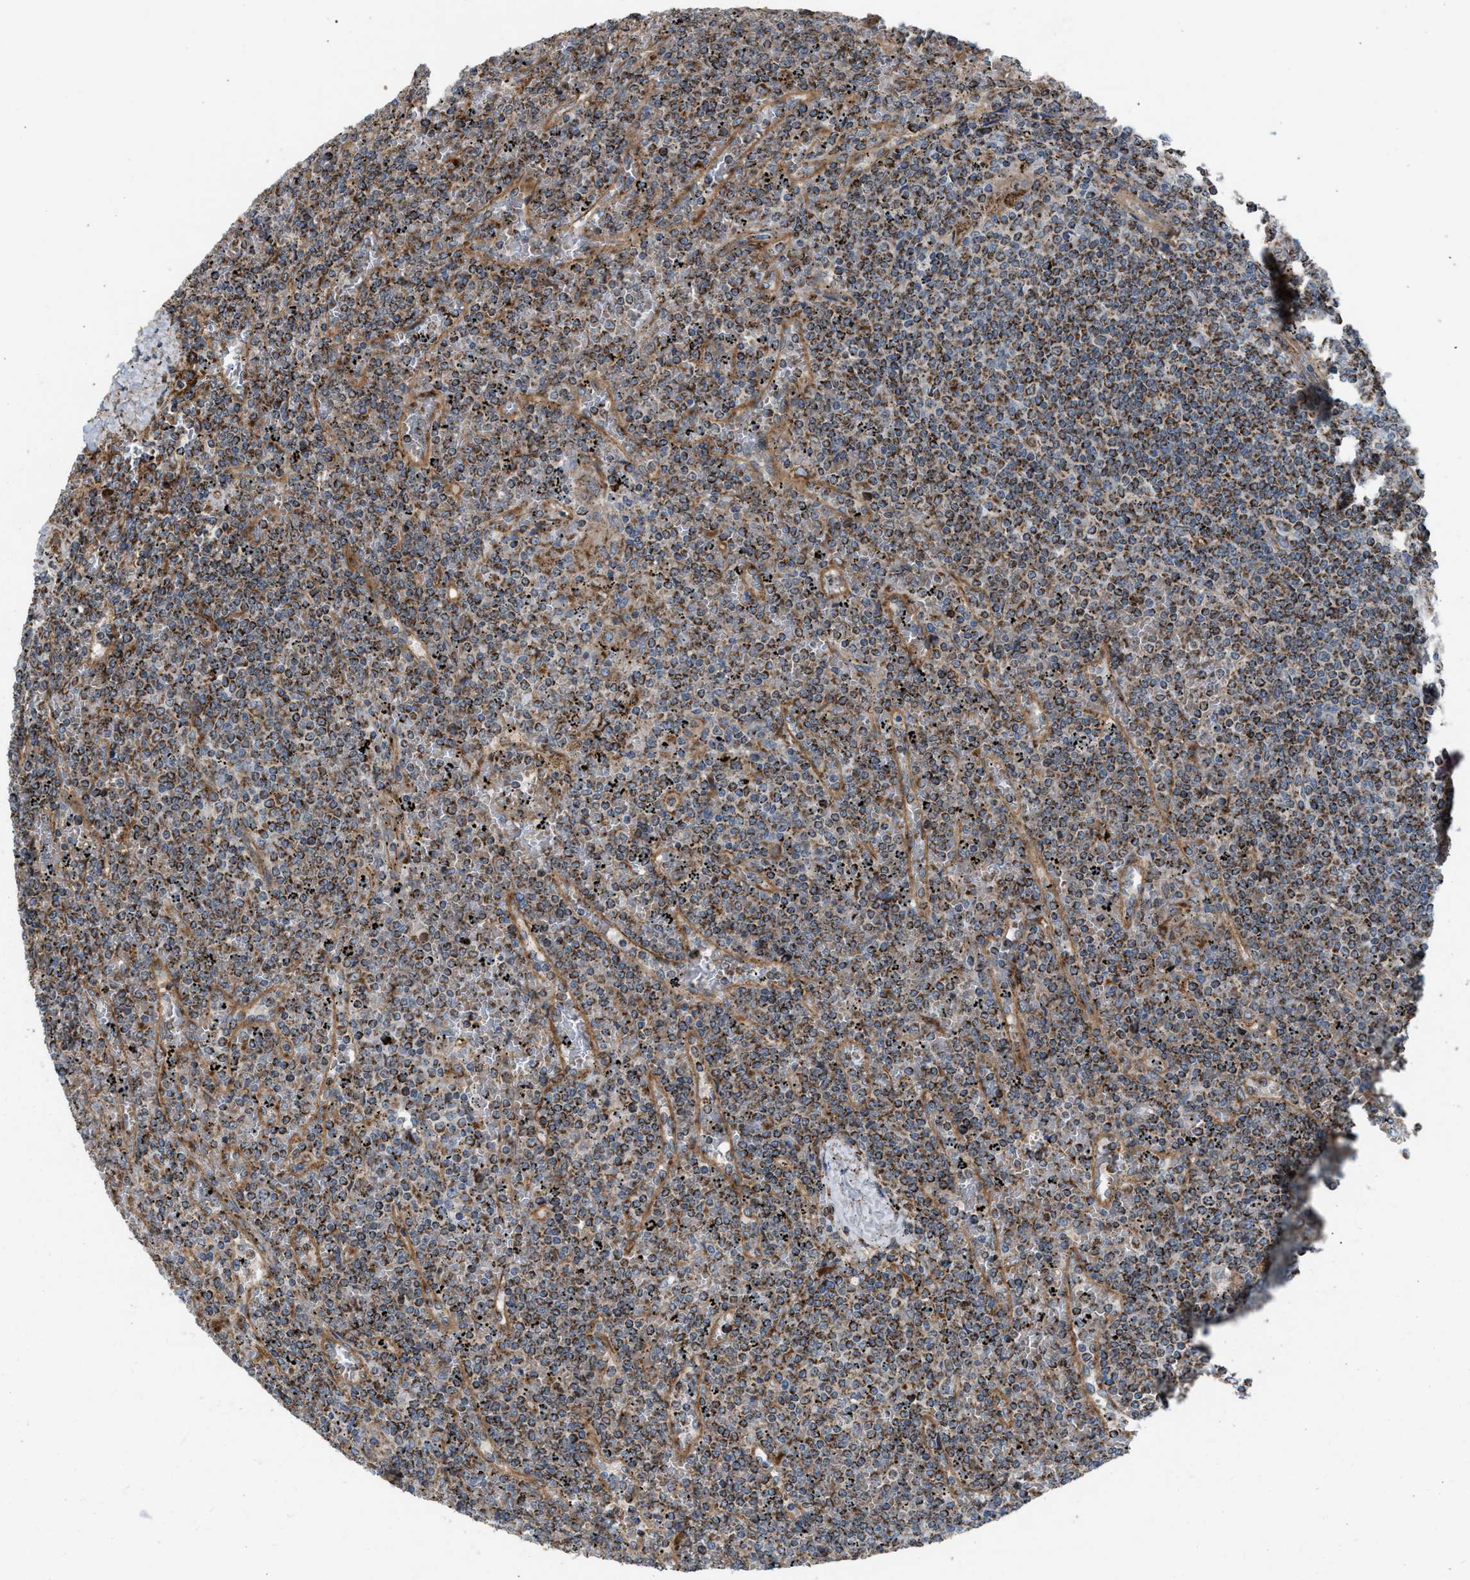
{"staining": {"intensity": "moderate", "quantity": ">75%", "location": "cytoplasmic/membranous"}, "tissue": "lymphoma", "cell_type": "Tumor cells", "image_type": "cancer", "snomed": [{"axis": "morphology", "description": "Malignant lymphoma, non-Hodgkin's type, Low grade"}, {"axis": "topography", "description": "Spleen"}], "caption": "Human lymphoma stained with a protein marker demonstrates moderate staining in tumor cells.", "gene": "SLC10A3", "patient": {"sex": "female", "age": 19}}